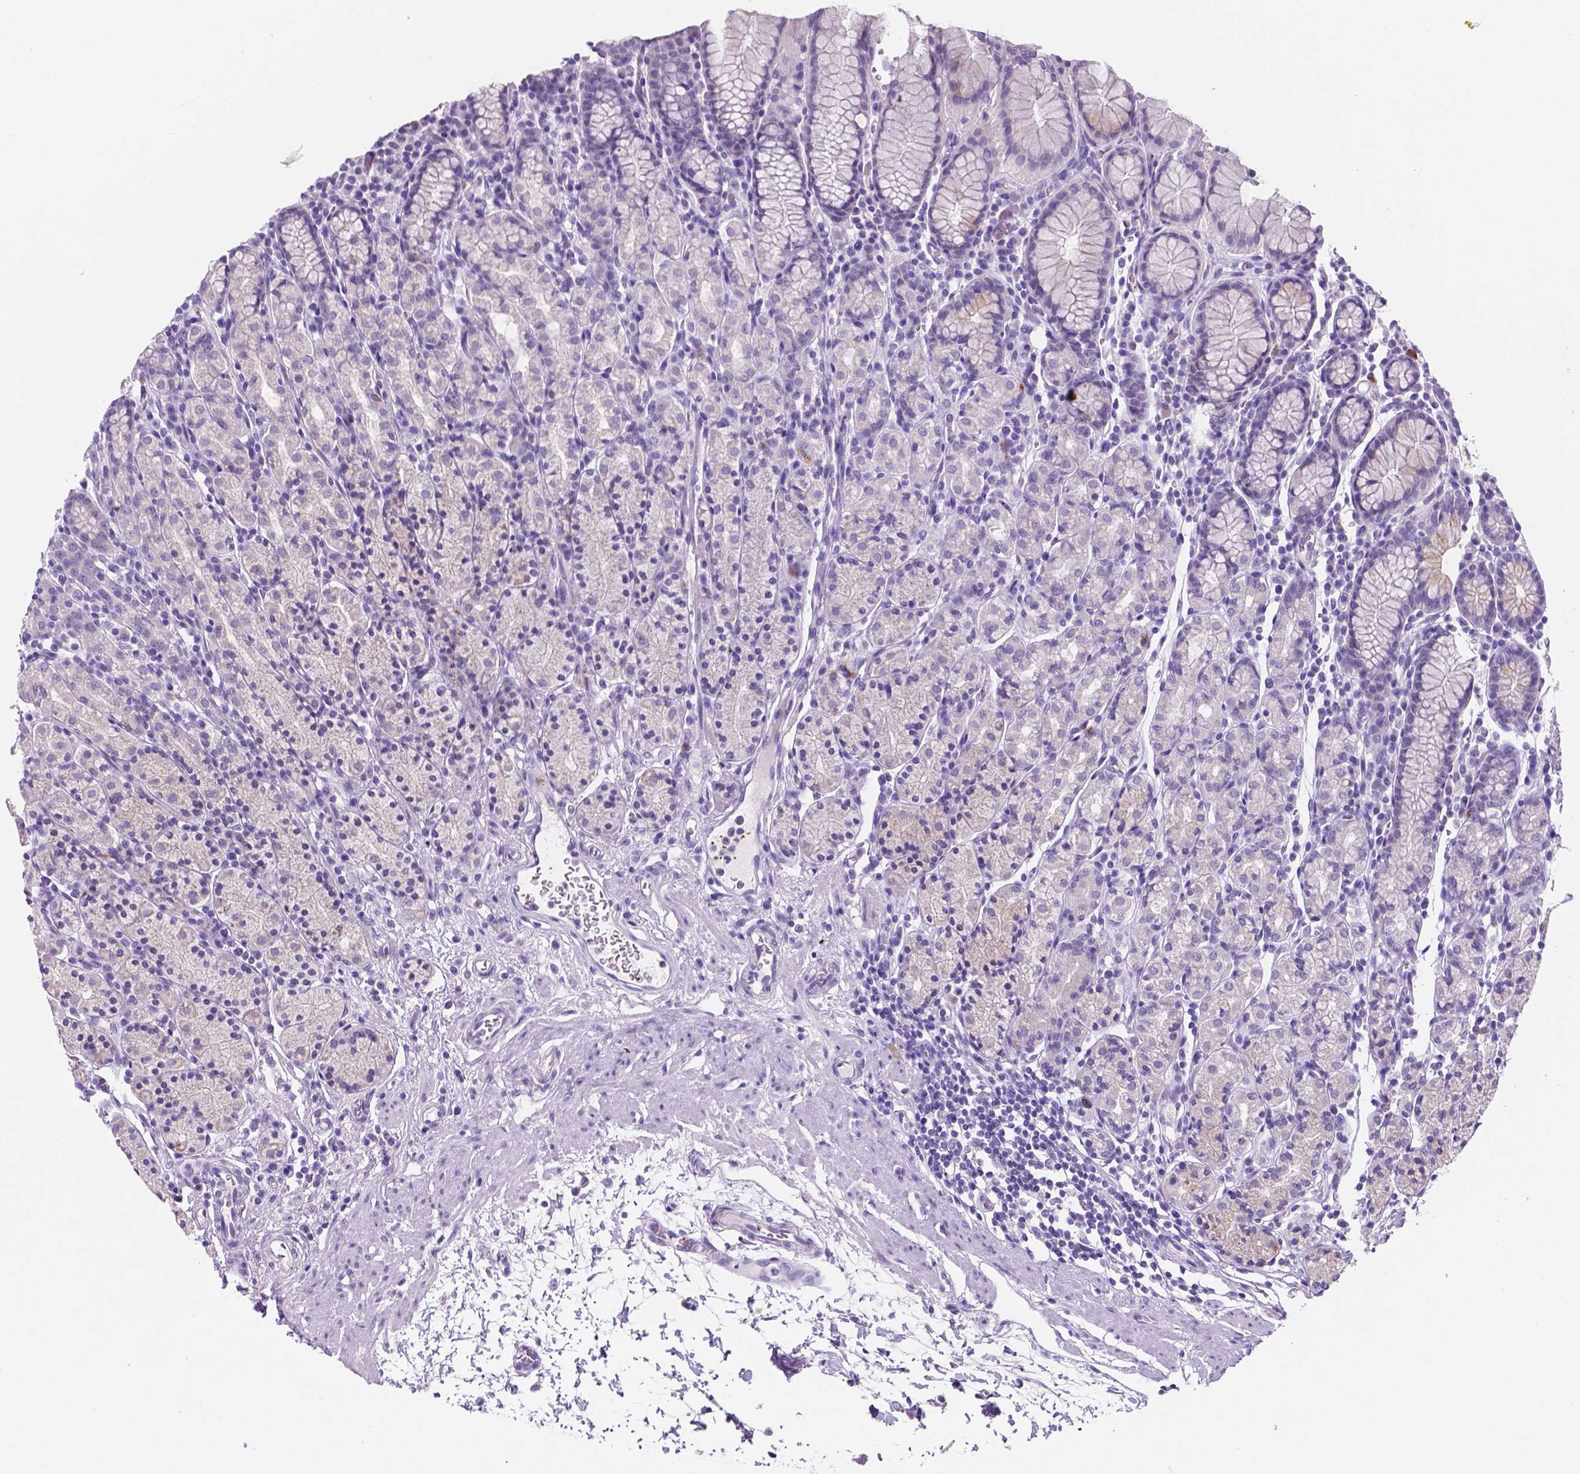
{"staining": {"intensity": "negative", "quantity": "none", "location": "none"}, "tissue": "stomach", "cell_type": "Glandular cells", "image_type": "normal", "snomed": [{"axis": "morphology", "description": "Normal tissue, NOS"}, {"axis": "topography", "description": "Stomach, upper"}, {"axis": "topography", "description": "Stomach"}], "caption": "A high-resolution histopathology image shows IHC staining of normal stomach, which shows no significant positivity in glandular cells.", "gene": "EBLN2", "patient": {"sex": "male", "age": 62}}